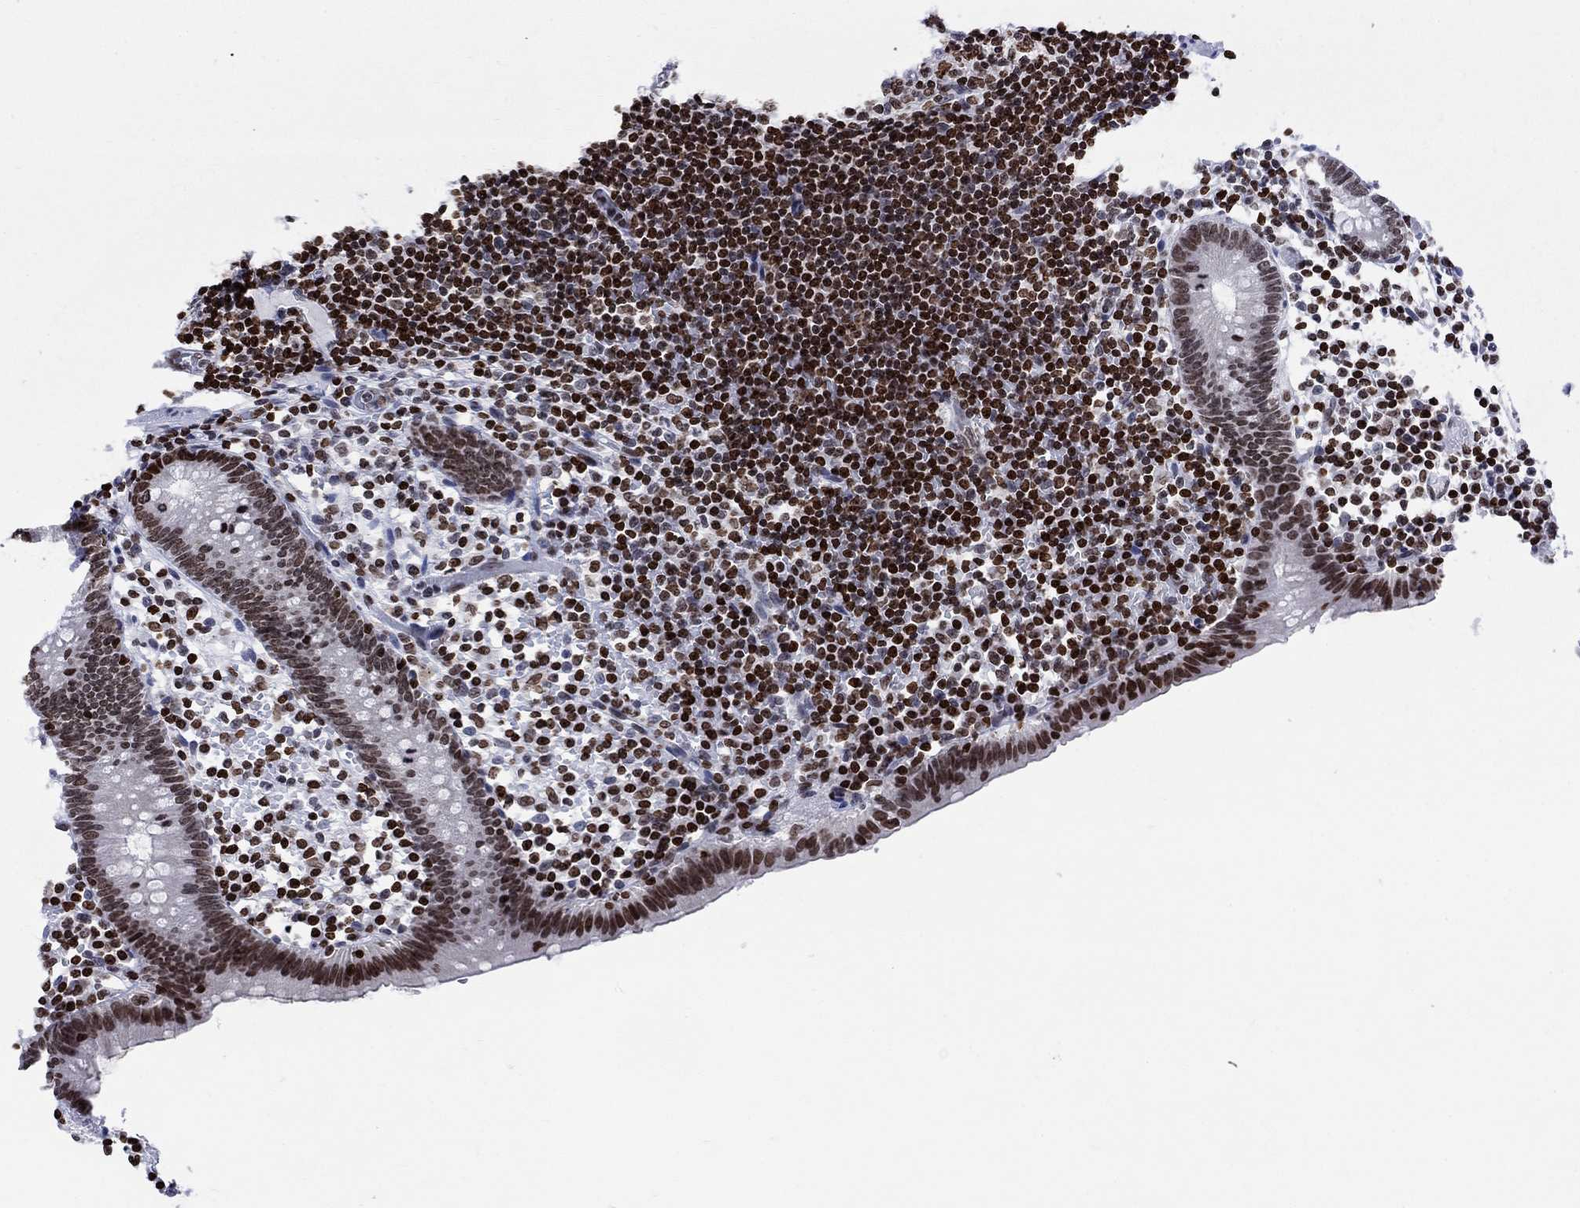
{"staining": {"intensity": "strong", "quantity": "<25%", "location": "nuclear"}, "tissue": "appendix", "cell_type": "Glandular cells", "image_type": "normal", "snomed": [{"axis": "morphology", "description": "Normal tissue, NOS"}, {"axis": "topography", "description": "Appendix"}], "caption": "Immunohistochemical staining of normal human appendix demonstrates strong nuclear protein expression in about <25% of glandular cells.", "gene": "HMGA1", "patient": {"sex": "female", "age": 40}}